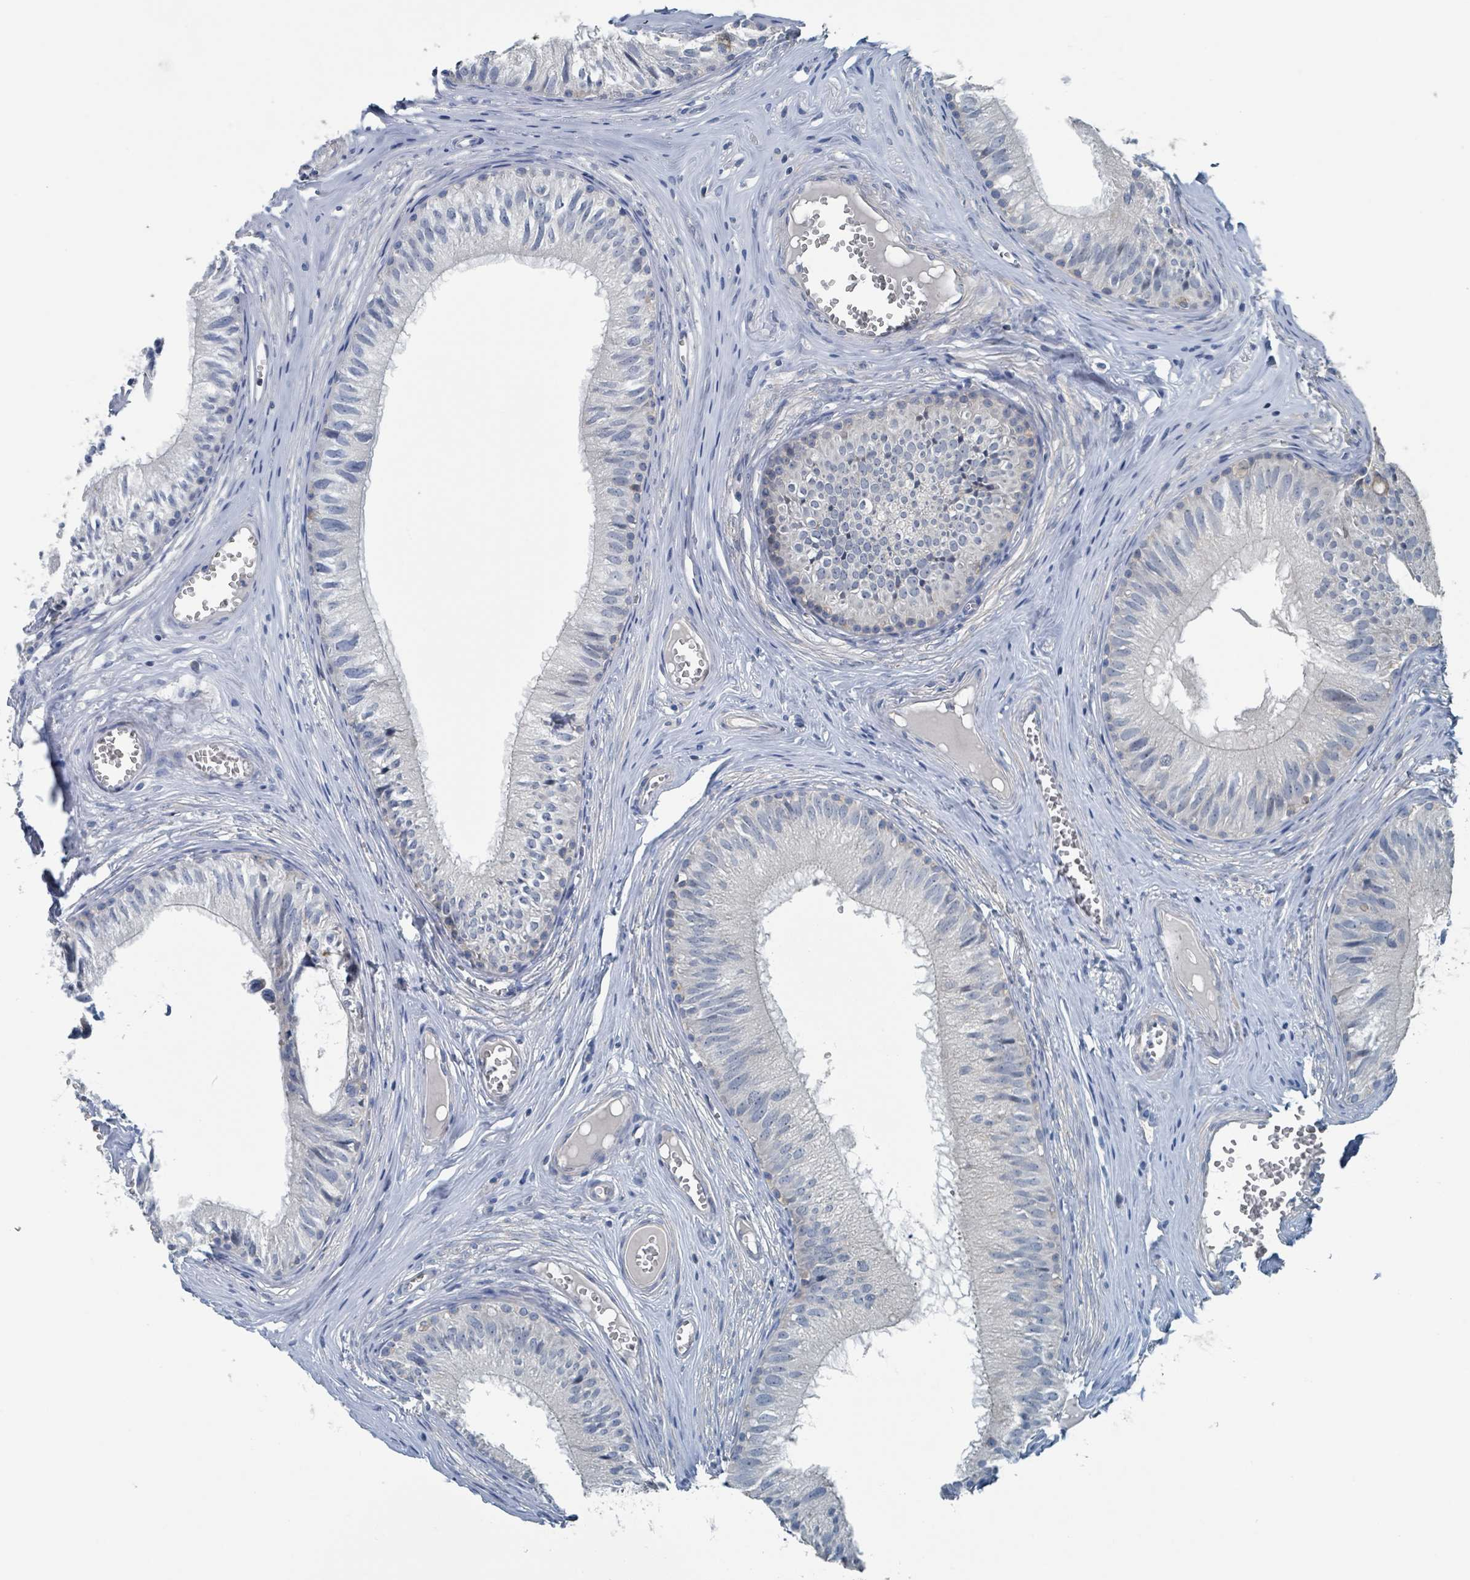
{"staining": {"intensity": "negative", "quantity": "none", "location": "none"}, "tissue": "epididymis", "cell_type": "Glandular cells", "image_type": "normal", "snomed": [{"axis": "morphology", "description": "Normal tissue, NOS"}, {"axis": "topography", "description": "Epididymis"}], "caption": "This is an IHC micrograph of normal epididymis. There is no positivity in glandular cells.", "gene": "ACBD4", "patient": {"sex": "male", "age": 31}}